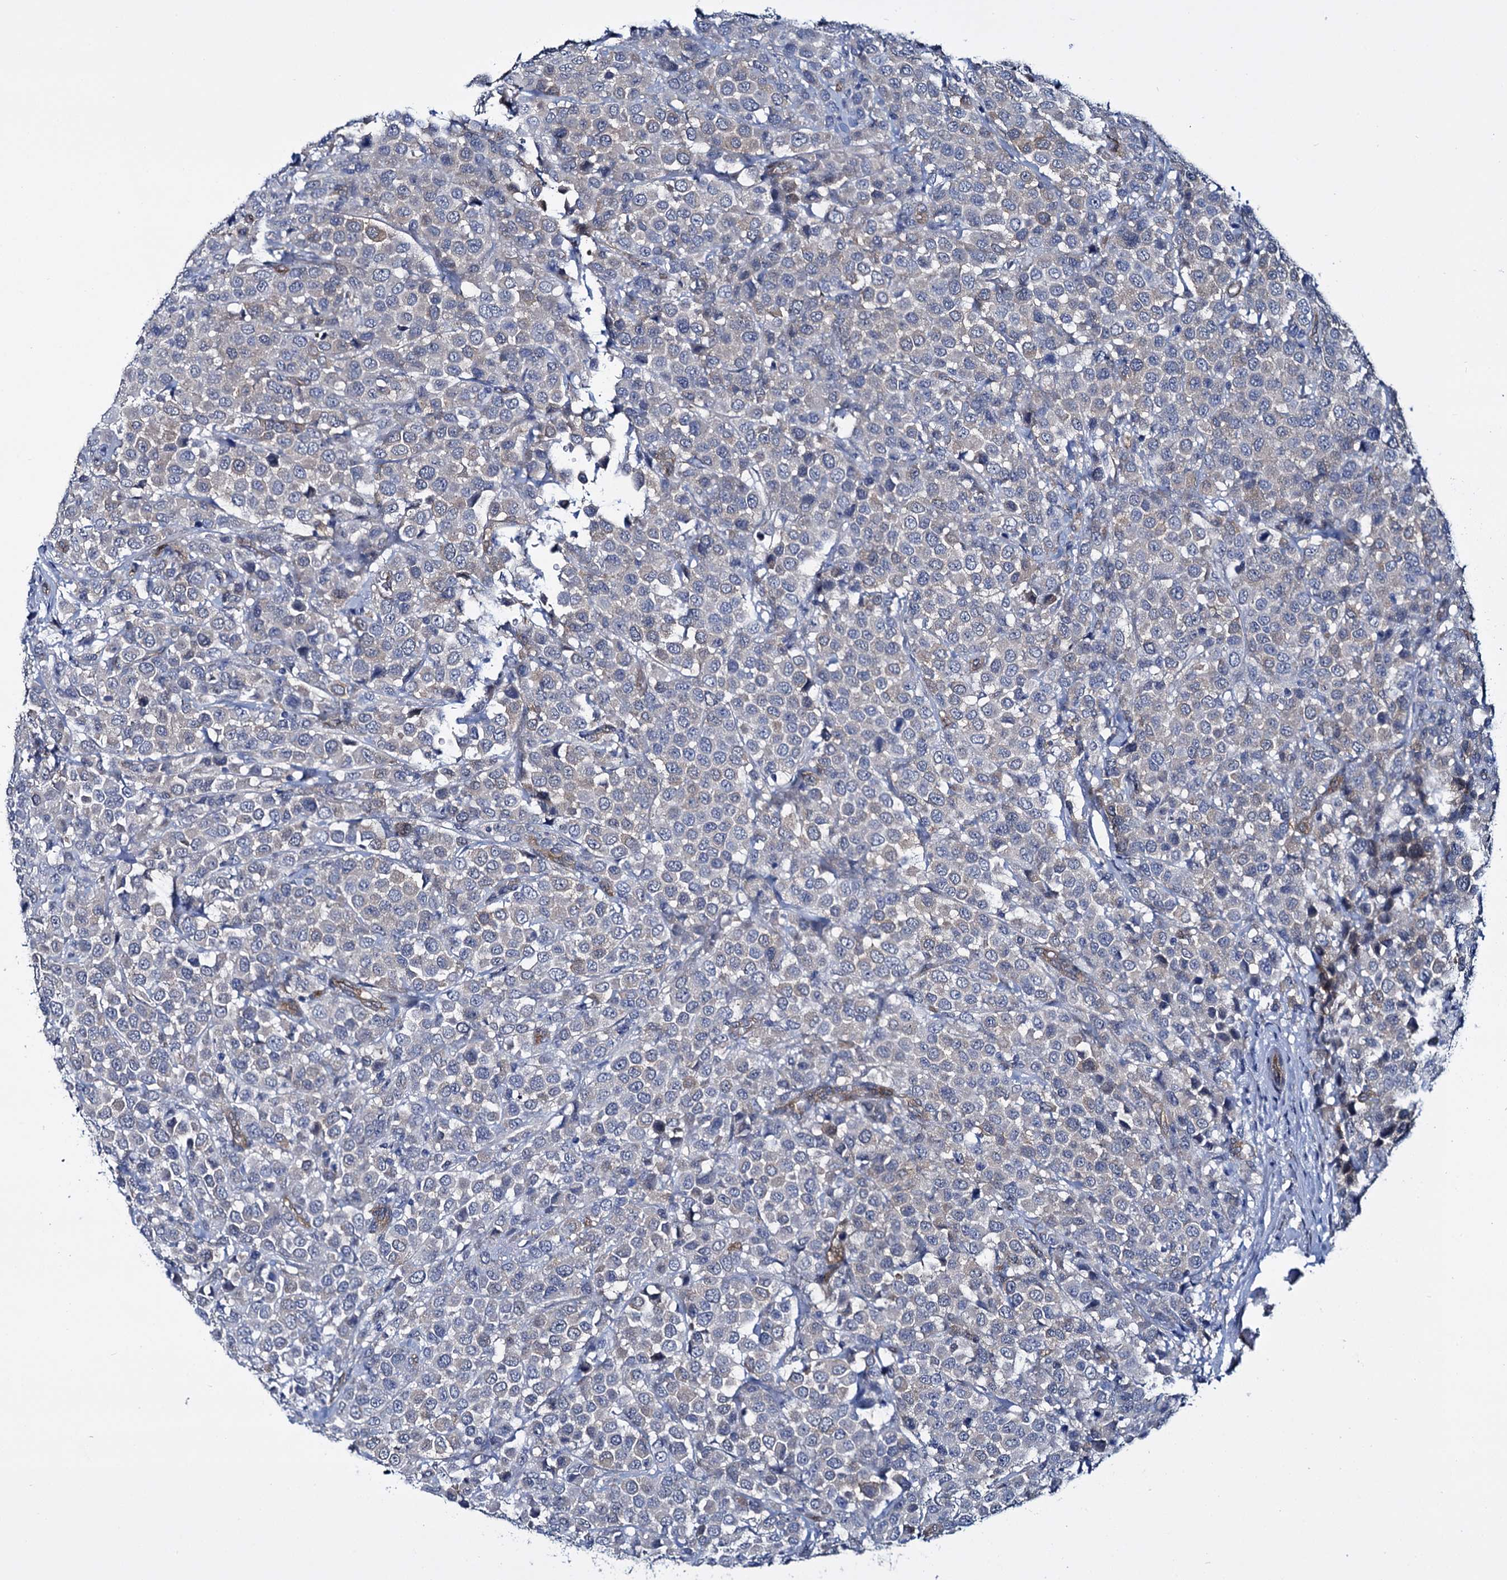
{"staining": {"intensity": "negative", "quantity": "none", "location": "none"}, "tissue": "breast cancer", "cell_type": "Tumor cells", "image_type": "cancer", "snomed": [{"axis": "morphology", "description": "Duct carcinoma"}, {"axis": "topography", "description": "Breast"}], "caption": "Protein analysis of breast cancer (invasive ductal carcinoma) exhibits no significant staining in tumor cells.", "gene": "STXBP1", "patient": {"sex": "female", "age": 61}}